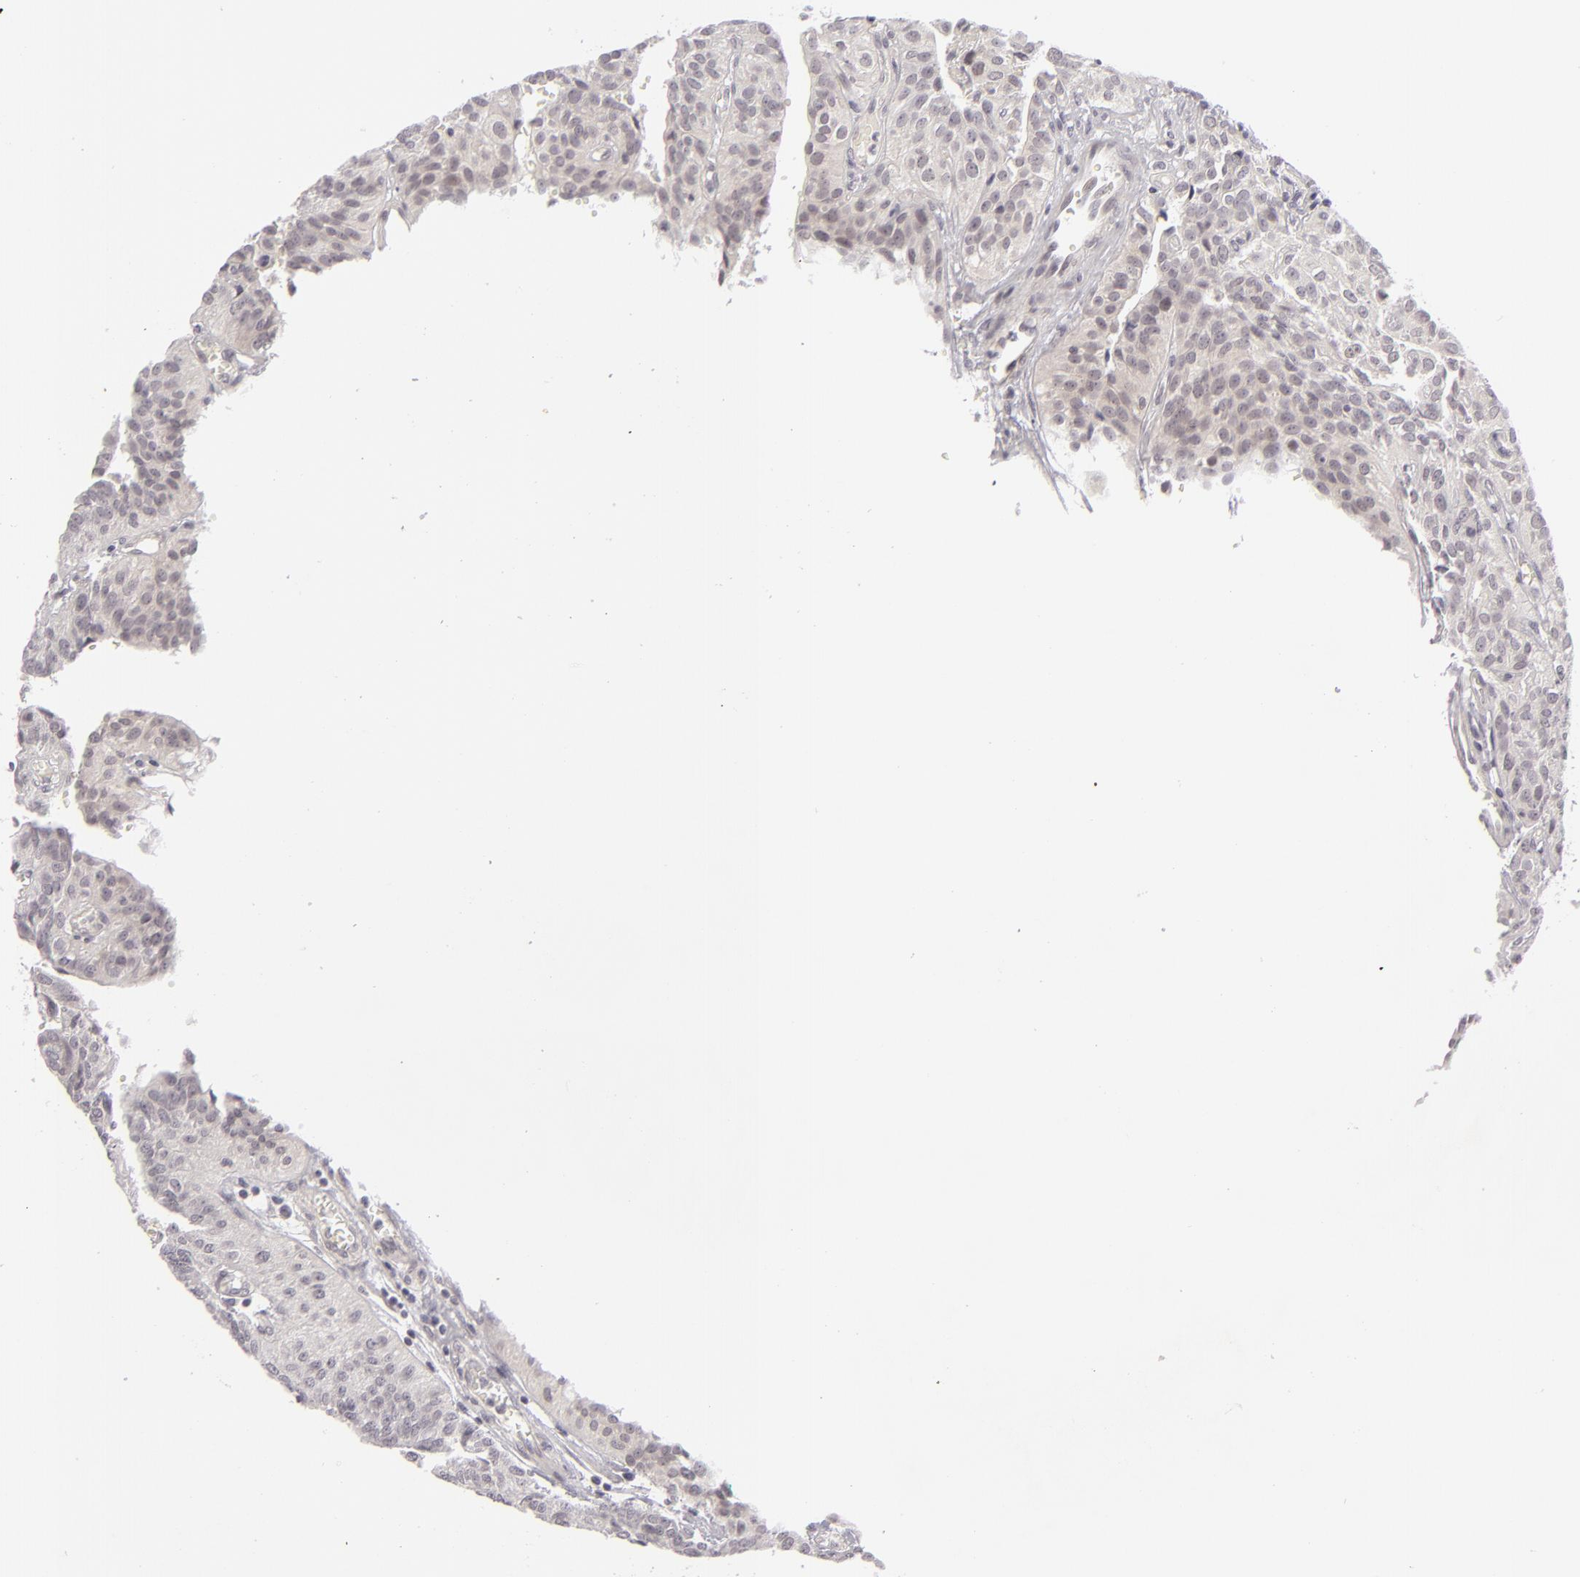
{"staining": {"intensity": "negative", "quantity": "none", "location": "none"}, "tissue": "urothelial cancer", "cell_type": "Tumor cells", "image_type": "cancer", "snomed": [{"axis": "morphology", "description": "Urothelial carcinoma, High grade"}, {"axis": "topography", "description": "Urinary bladder"}], "caption": "An immunohistochemistry (IHC) histopathology image of high-grade urothelial carcinoma is shown. There is no staining in tumor cells of high-grade urothelial carcinoma.", "gene": "DLG3", "patient": {"sex": "male", "age": 56}}